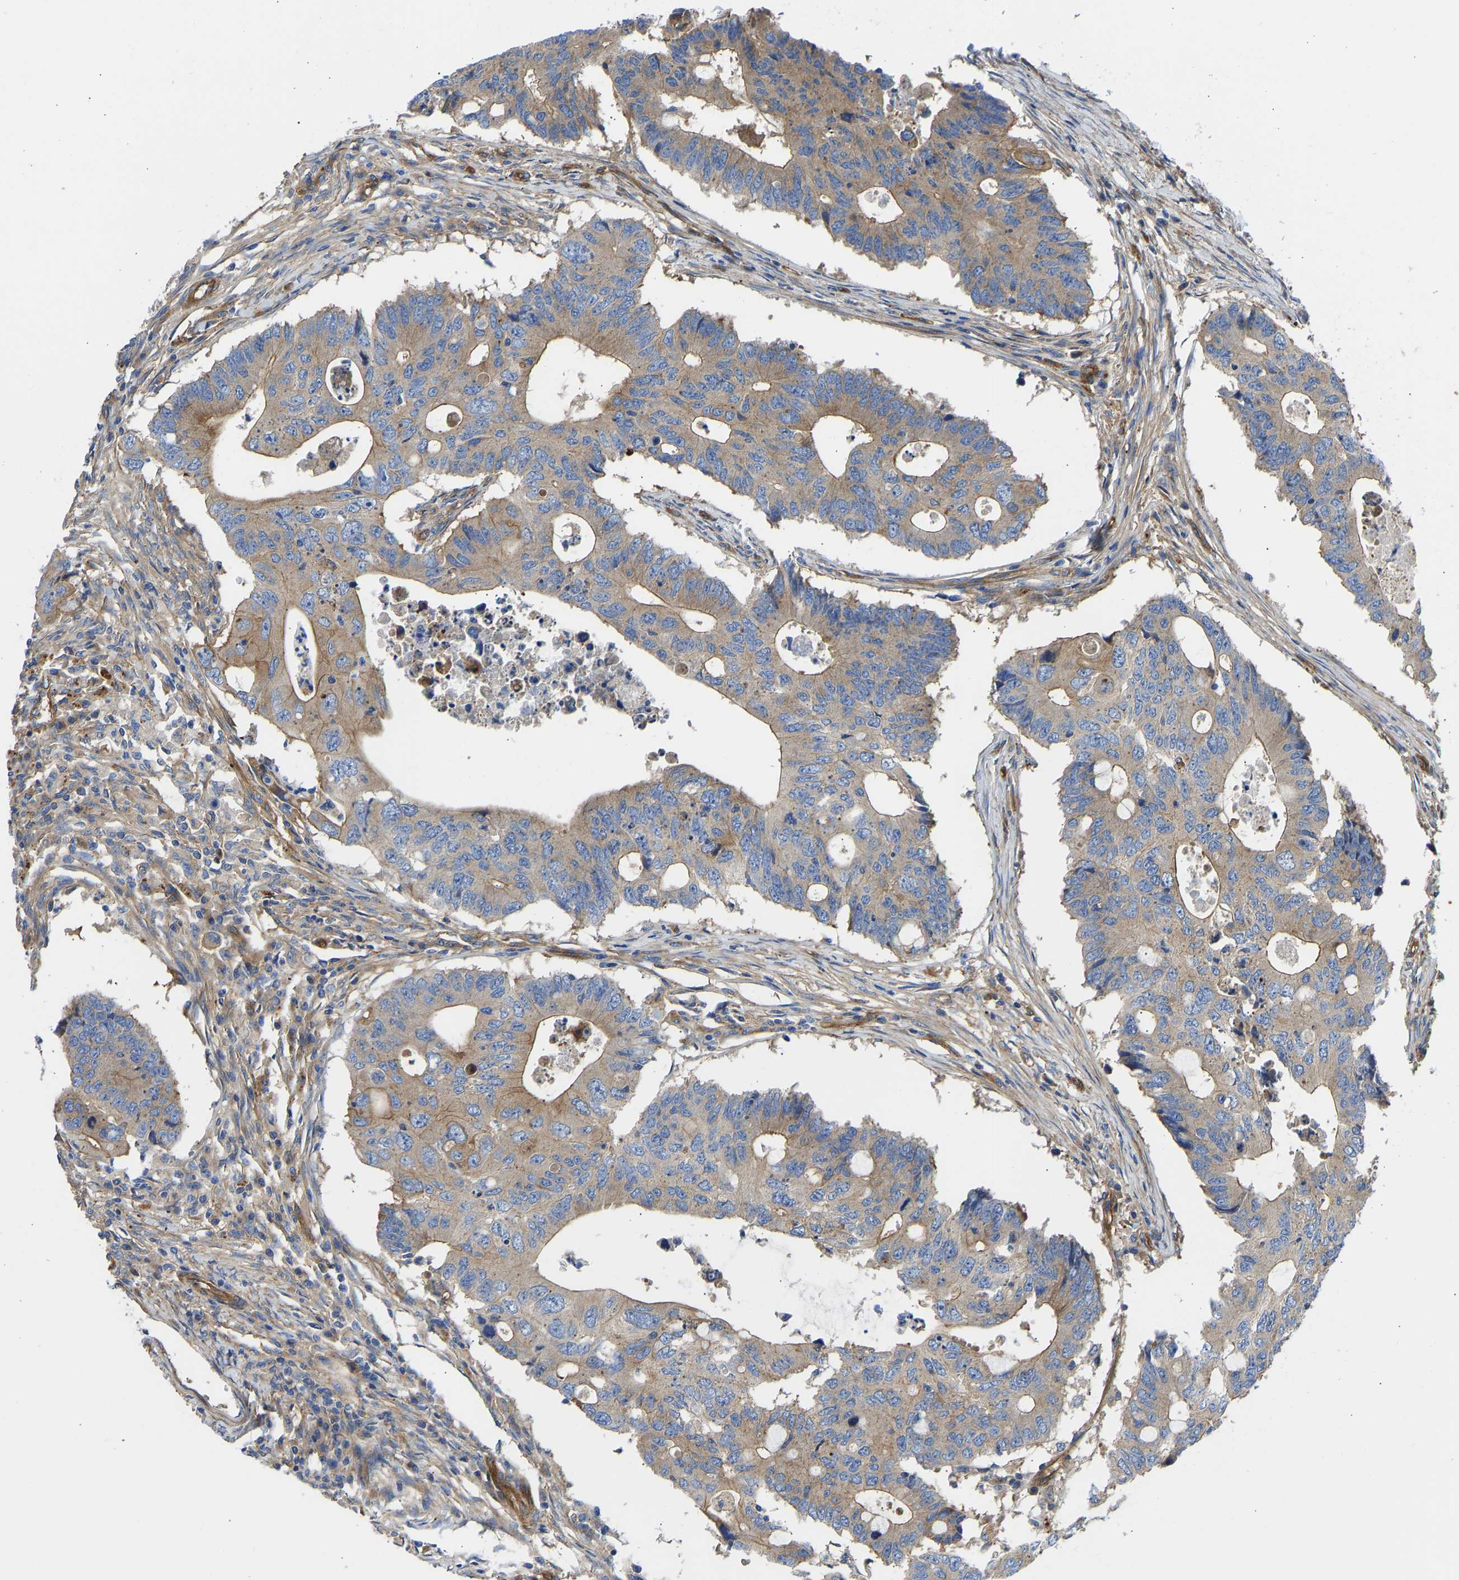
{"staining": {"intensity": "moderate", "quantity": ">75%", "location": "cytoplasmic/membranous"}, "tissue": "colorectal cancer", "cell_type": "Tumor cells", "image_type": "cancer", "snomed": [{"axis": "morphology", "description": "Adenocarcinoma, NOS"}, {"axis": "topography", "description": "Colon"}], "caption": "Protein expression analysis of colorectal cancer (adenocarcinoma) demonstrates moderate cytoplasmic/membranous expression in about >75% of tumor cells.", "gene": "MYO1C", "patient": {"sex": "male", "age": 71}}